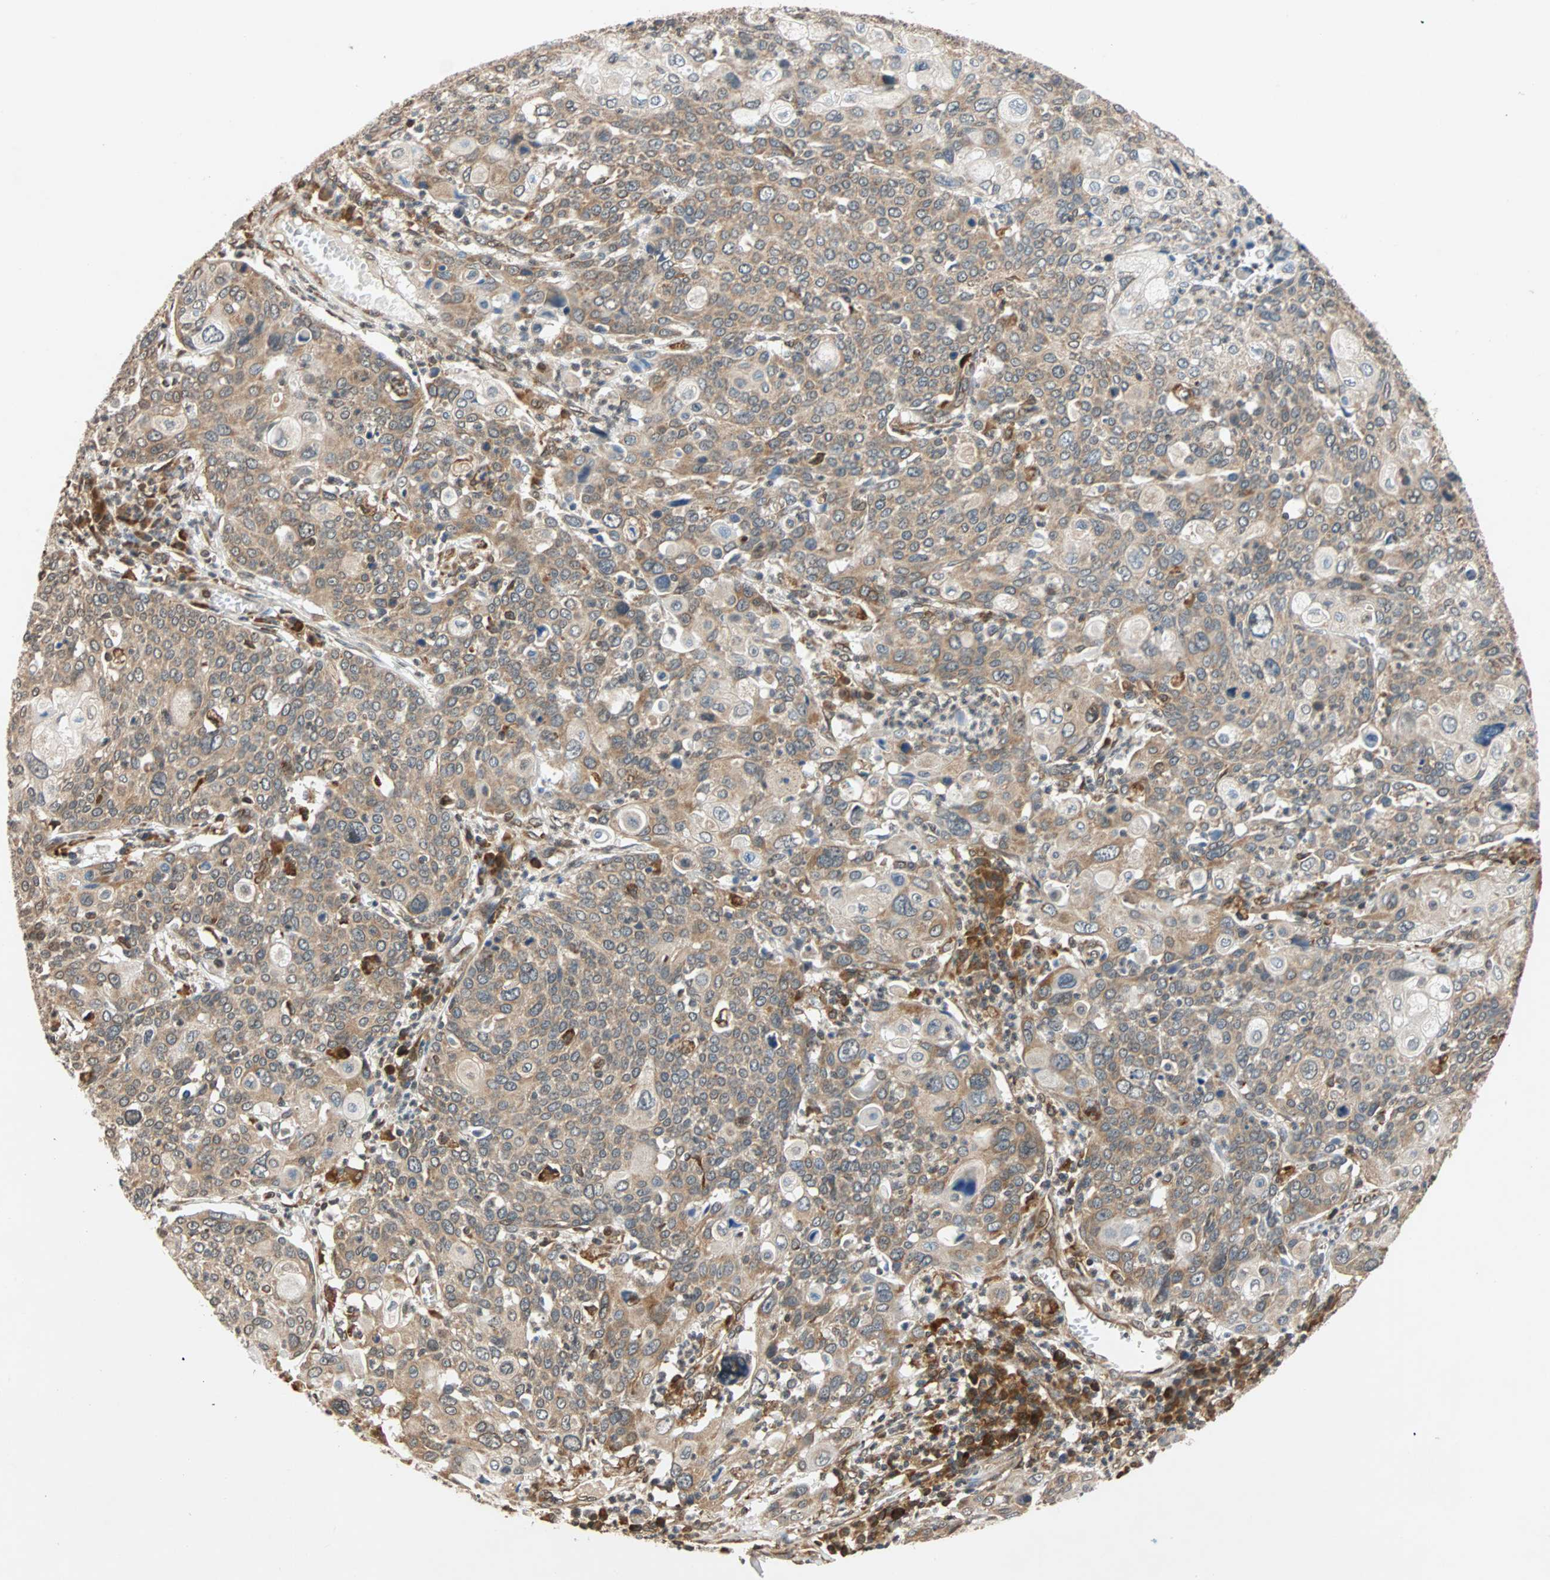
{"staining": {"intensity": "weak", "quantity": ">75%", "location": "cytoplasmic/membranous"}, "tissue": "cervical cancer", "cell_type": "Tumor cells", "image_type": "cancer", "snomed": [{"axis": "morphology", "description": "Squamous cell carcinoma, NOS"}, {"axis": "topography", "description": "Cervix"}], "caption": "Protein staining exhibits weak cytoplasmic/membranous staining in approximately >75% of tumor cells in squamous cell carcinoma (cervical). The staining was performed using DAB (3,3'-diaminobenzidine) to visualize the protein expression in brown, while the nuclei were stained in blue with hematoxylin (Magnification: 20x).", "gene": "AUP1", "patient": {"sex": "female", "age": 40}}